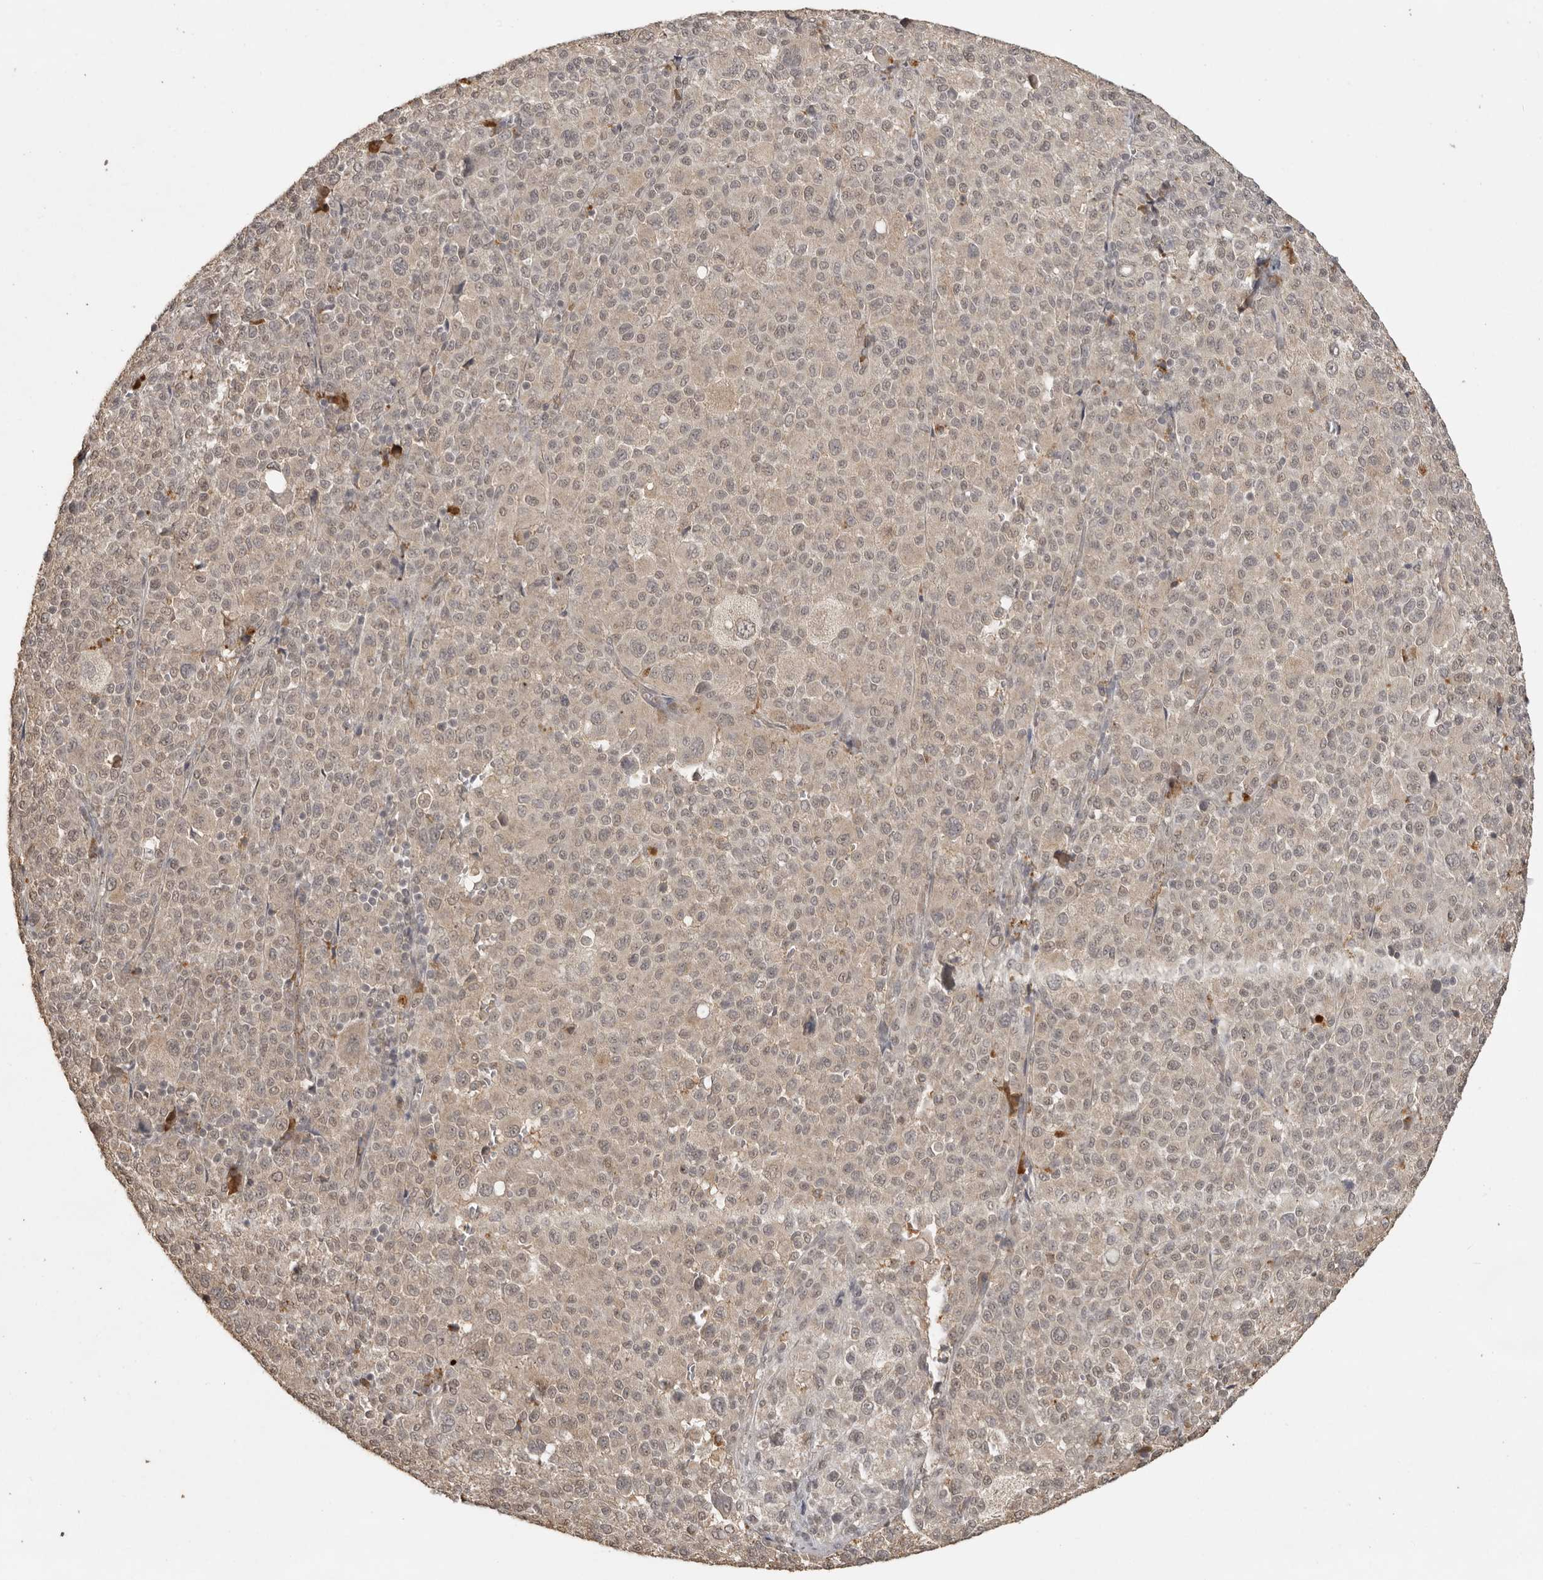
{"staining": {"intensity": "weak", "quantity": "25%-75%", "location": "cytoplasmic/membranous,nuclear"}, "tissue": "melanoma", "cell_type": "Tumor cells", "image_type": "cancer", "snomed": [{"axis": "morphology", "description": "Malignant melanoma, Metastatic site"}, {"axis": "topography", "description": "Skin"}], "caption": "Immunohistochemistry (IHC) (DAB (3,3'-diaminobenzidine)) staining of human melanoma demonstrates weak cytoplasmic/membranous and nuclear protein staining in approximately 25%-75% of tumor cells.", "gene": "CTF1", "patient": {"sex": "female", "age": 74}}